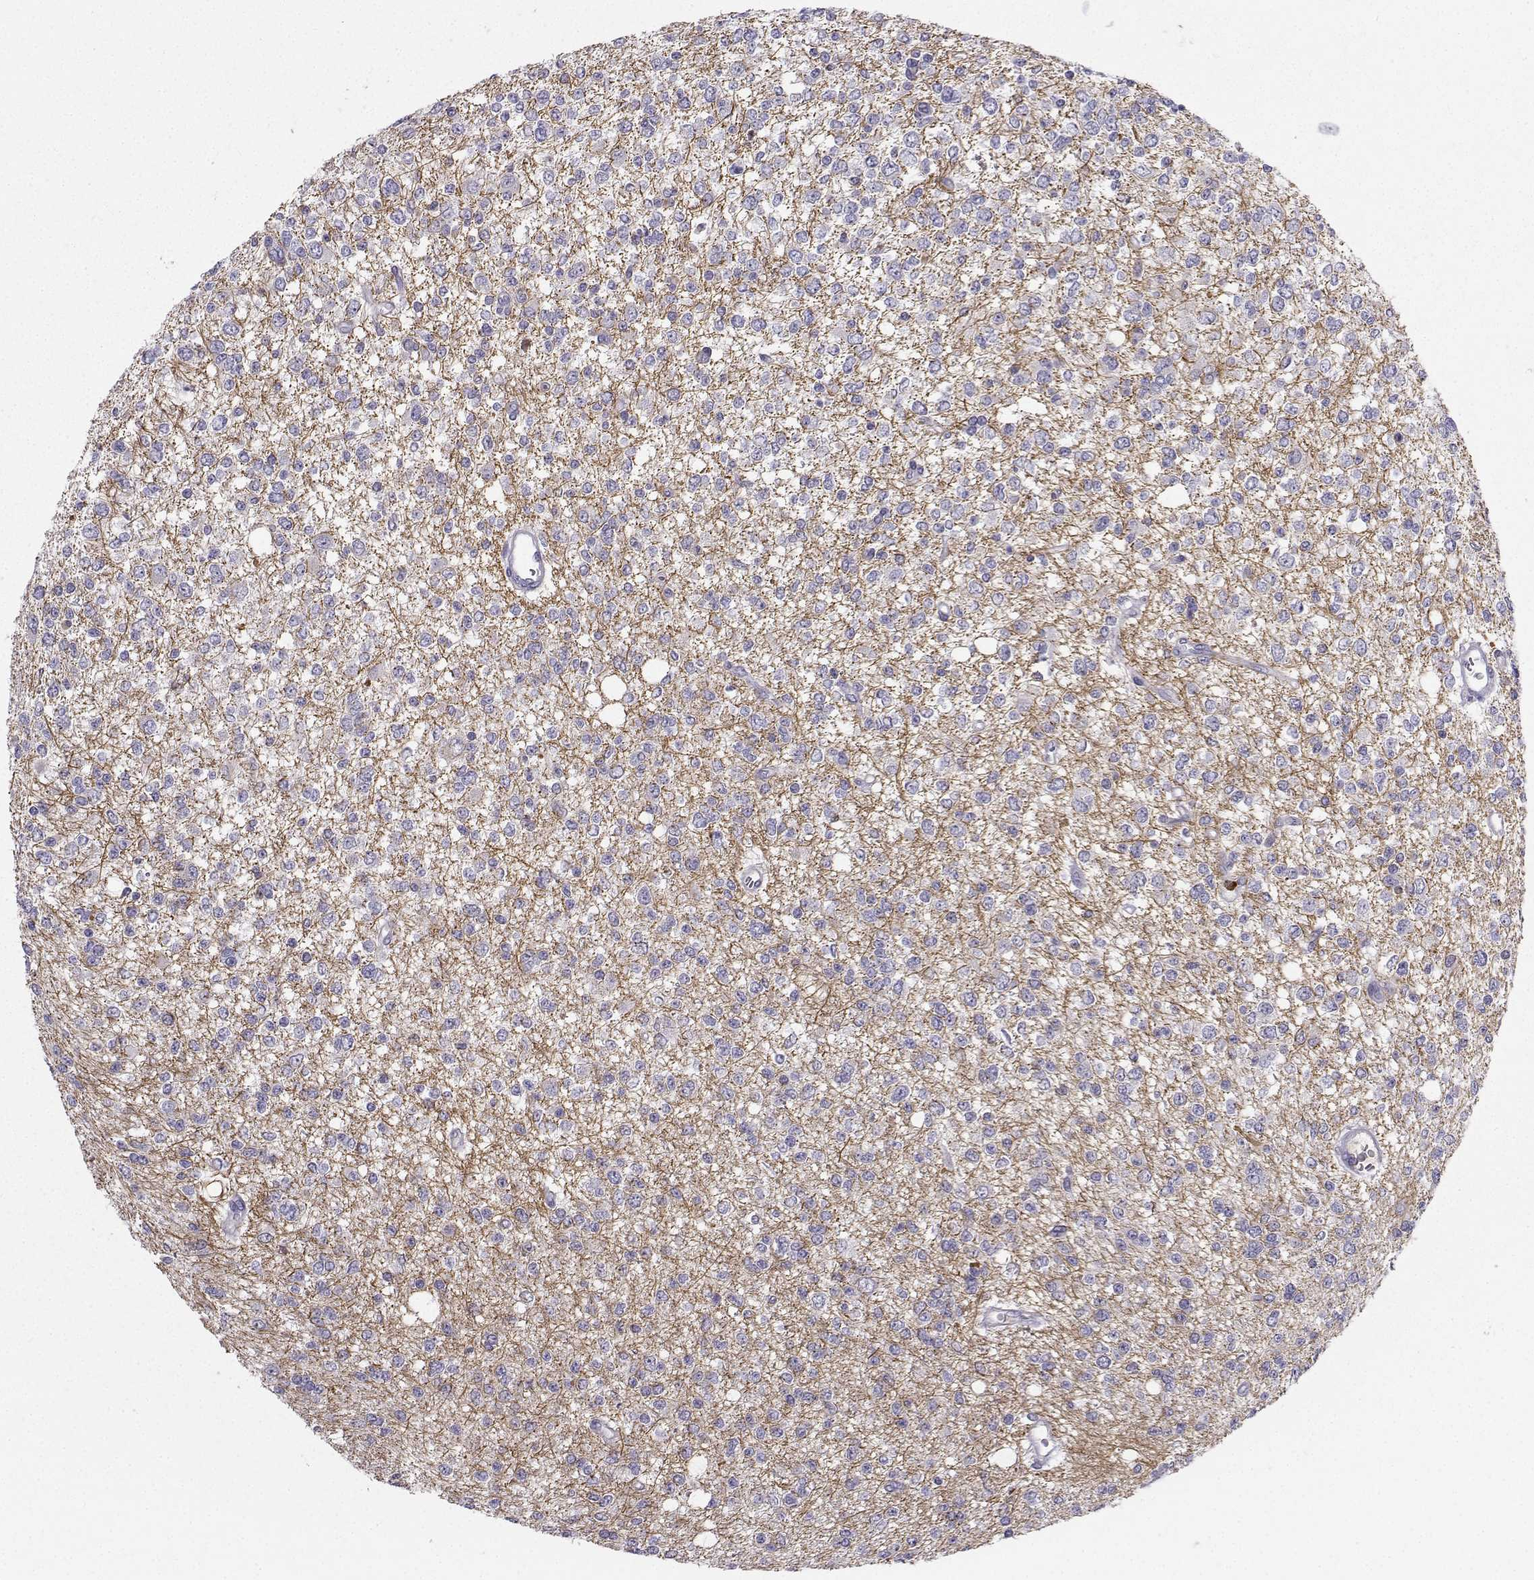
{"staining": {"intensity": "negative", "quantity": "none", "location": "none"}, "tissue": "glioma", "cell_type": "Tumor cells", "image_type": "cancer", "snomed": [{"axis": "morphology", "description": "Glioma, malignant, Low grade"}, {"axis": "topography", "description": "Brain"}], "caption": "High power microscopy image of an immunohistochemistry histopathology image of low-grade glioma (malignant), revealing no significant positivity in tumor cells. (DAB immunohistochemistry (IHC) with hematoxylin counter stain).", "gene": "CALY", "patient": {"sex": "male", "age": 67}}